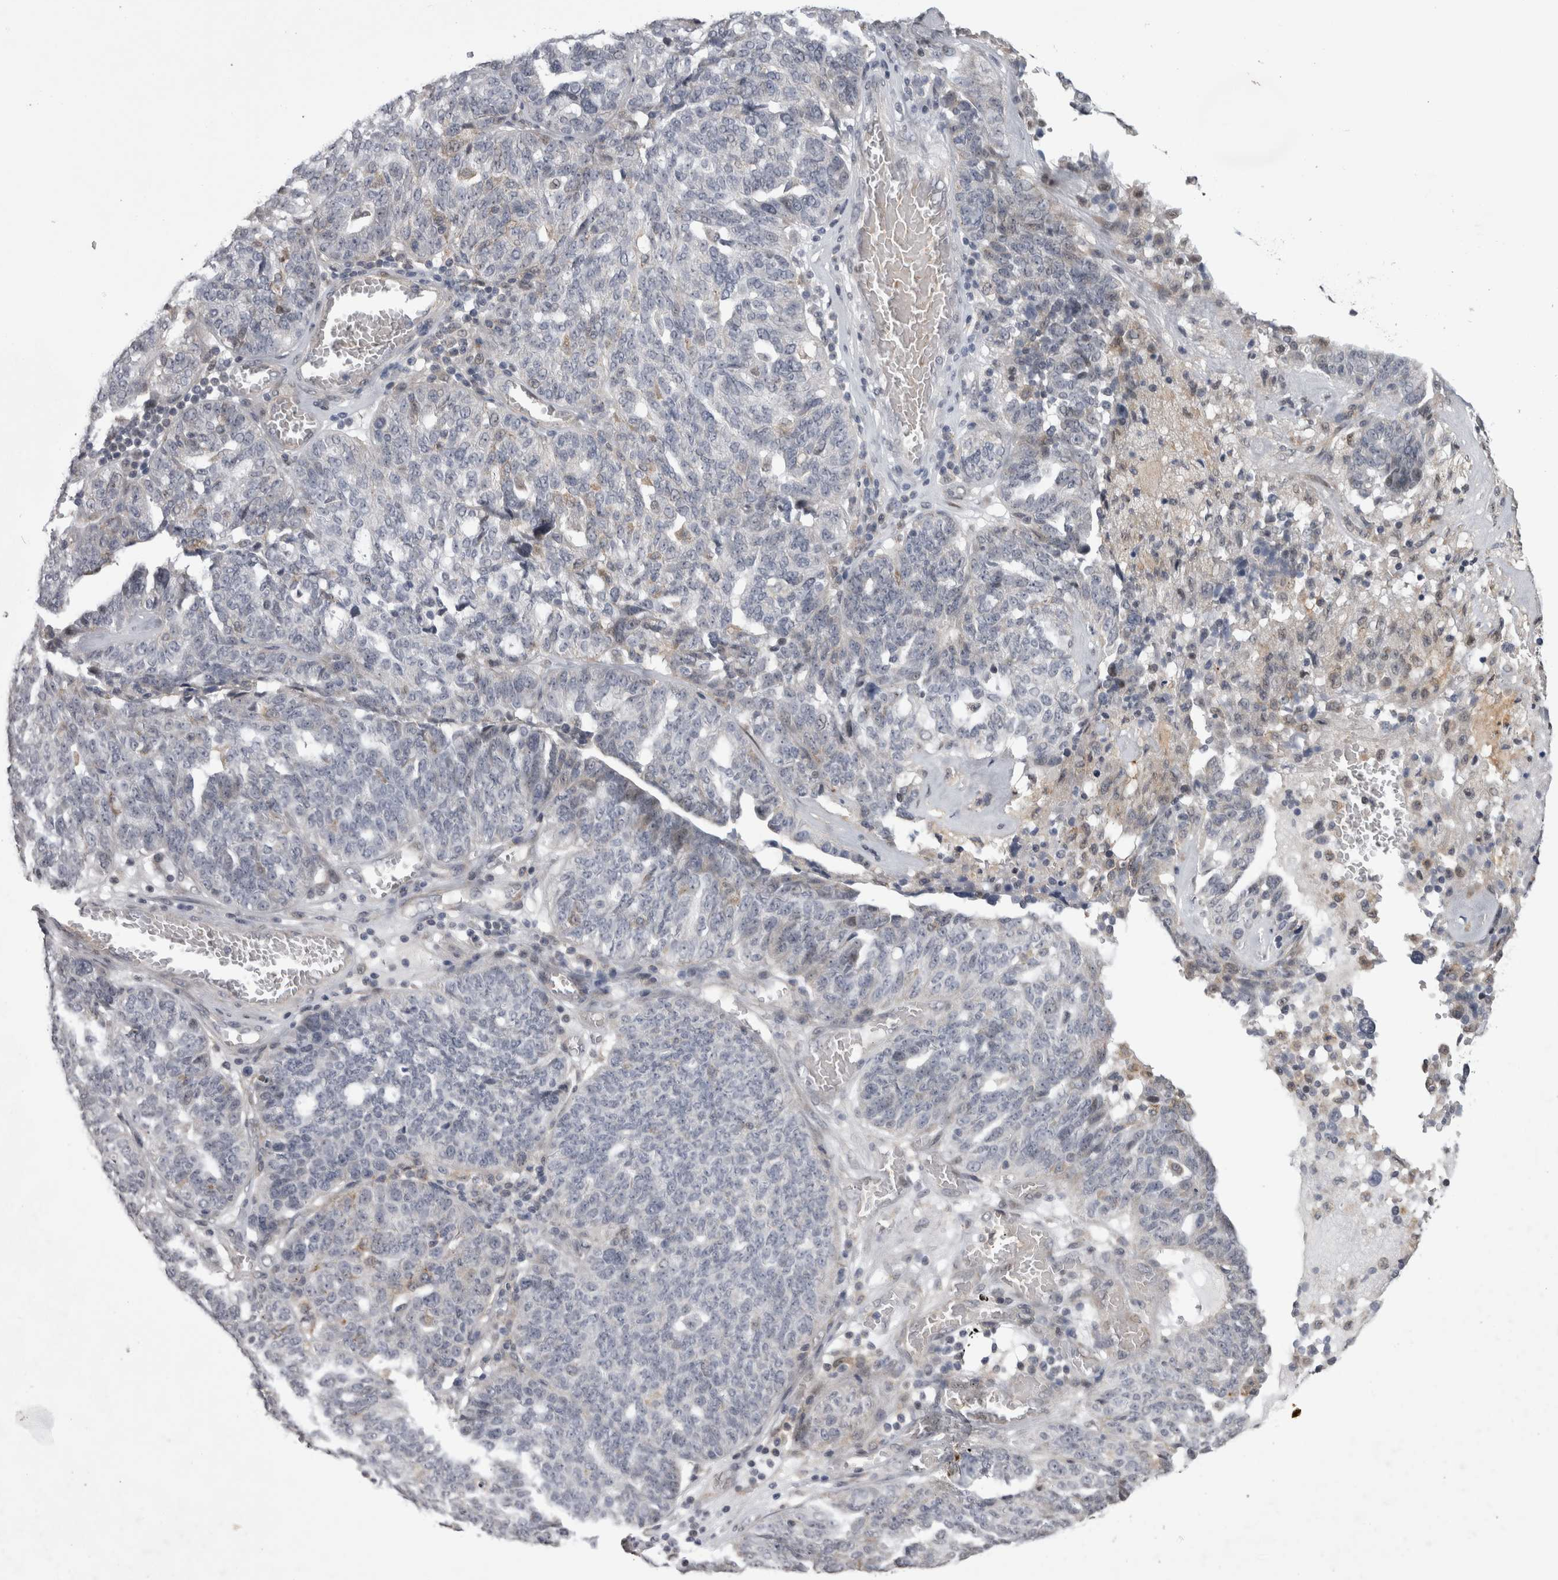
{"staining": {"intensity": "negative", "quantity": "none", "location": "none"}, "tissue": "ovarian cancer", "cell_type": "Tumor cells", "image_type": "cancer", "snomed": [{"axis": "morphology", "description": "Cystadenocarcinoma, serous, NOS"}, {"axis": "topography", "description": "Ovary"}], "caption": "Immunohistochemical staining of ovarian cancer displays no significant expression in tumor cells.", "gene": "IFI44", "patient": {"sex": "female", "age": 59}}